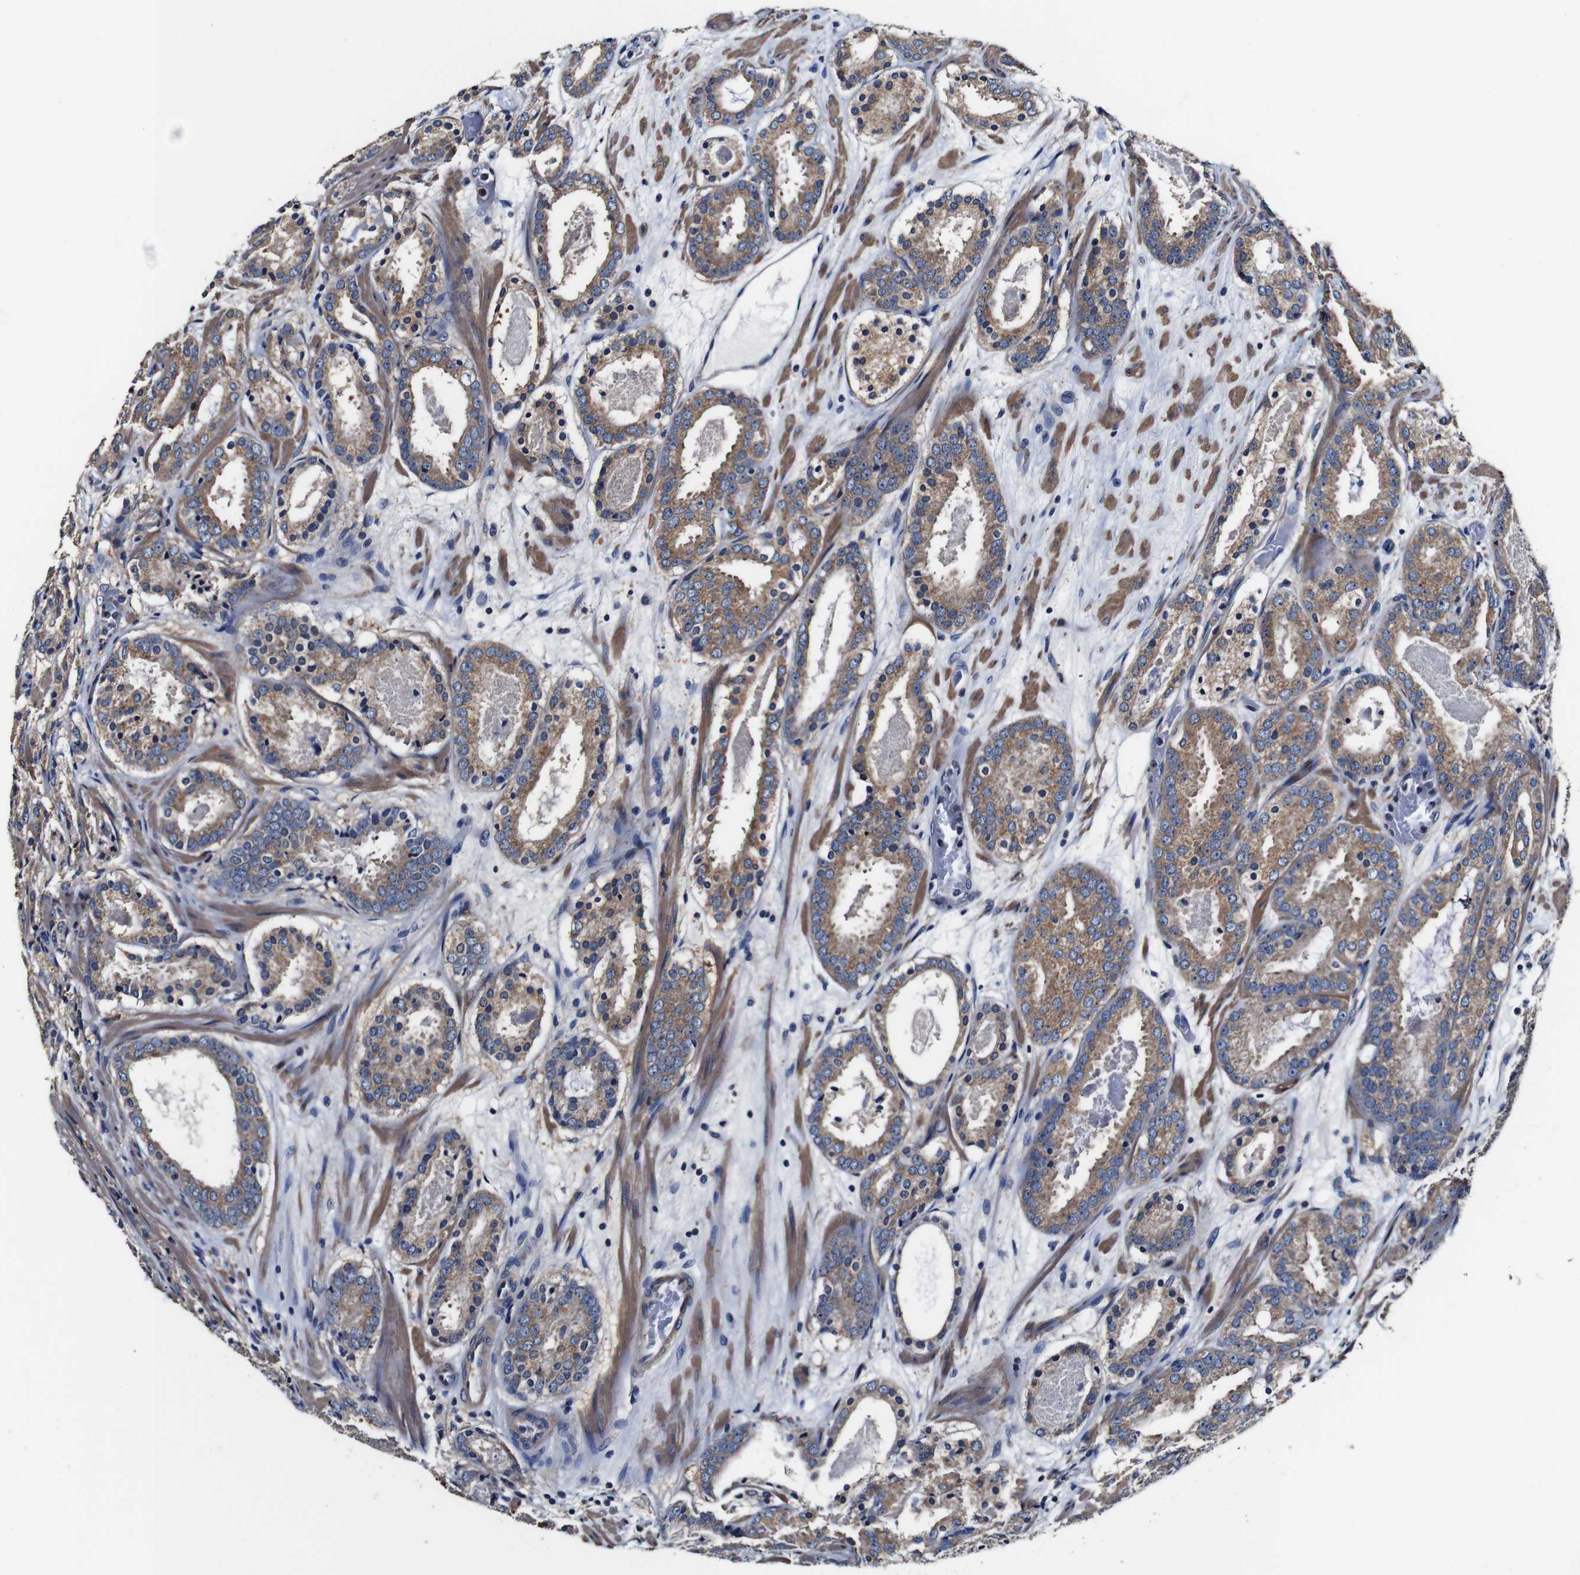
{"staining": {"intensity": "moderate", "quantity": ">75%", "location": "cytoplasmic/membranous"}, "tissue": "prostate cancer", "cell_type": "Tumor cells", "image_type": "cancer", "snomed": [{"axis": "morphology", "description": "Adenocarcinoma, Low grade"}, {"axis": "topography", "description": "Prostate"}], "caption": "DAB (3,3'-diaminobenzidine) immunohistochemical staining of human low-grade adenocarcinoma (prostate) displays moderate cytoplasmic/membranous protein positivity in approximately >75% of tumor cells.", "gene": "PDCD6IP", "patient": {"sex": "male", "age": 69}}